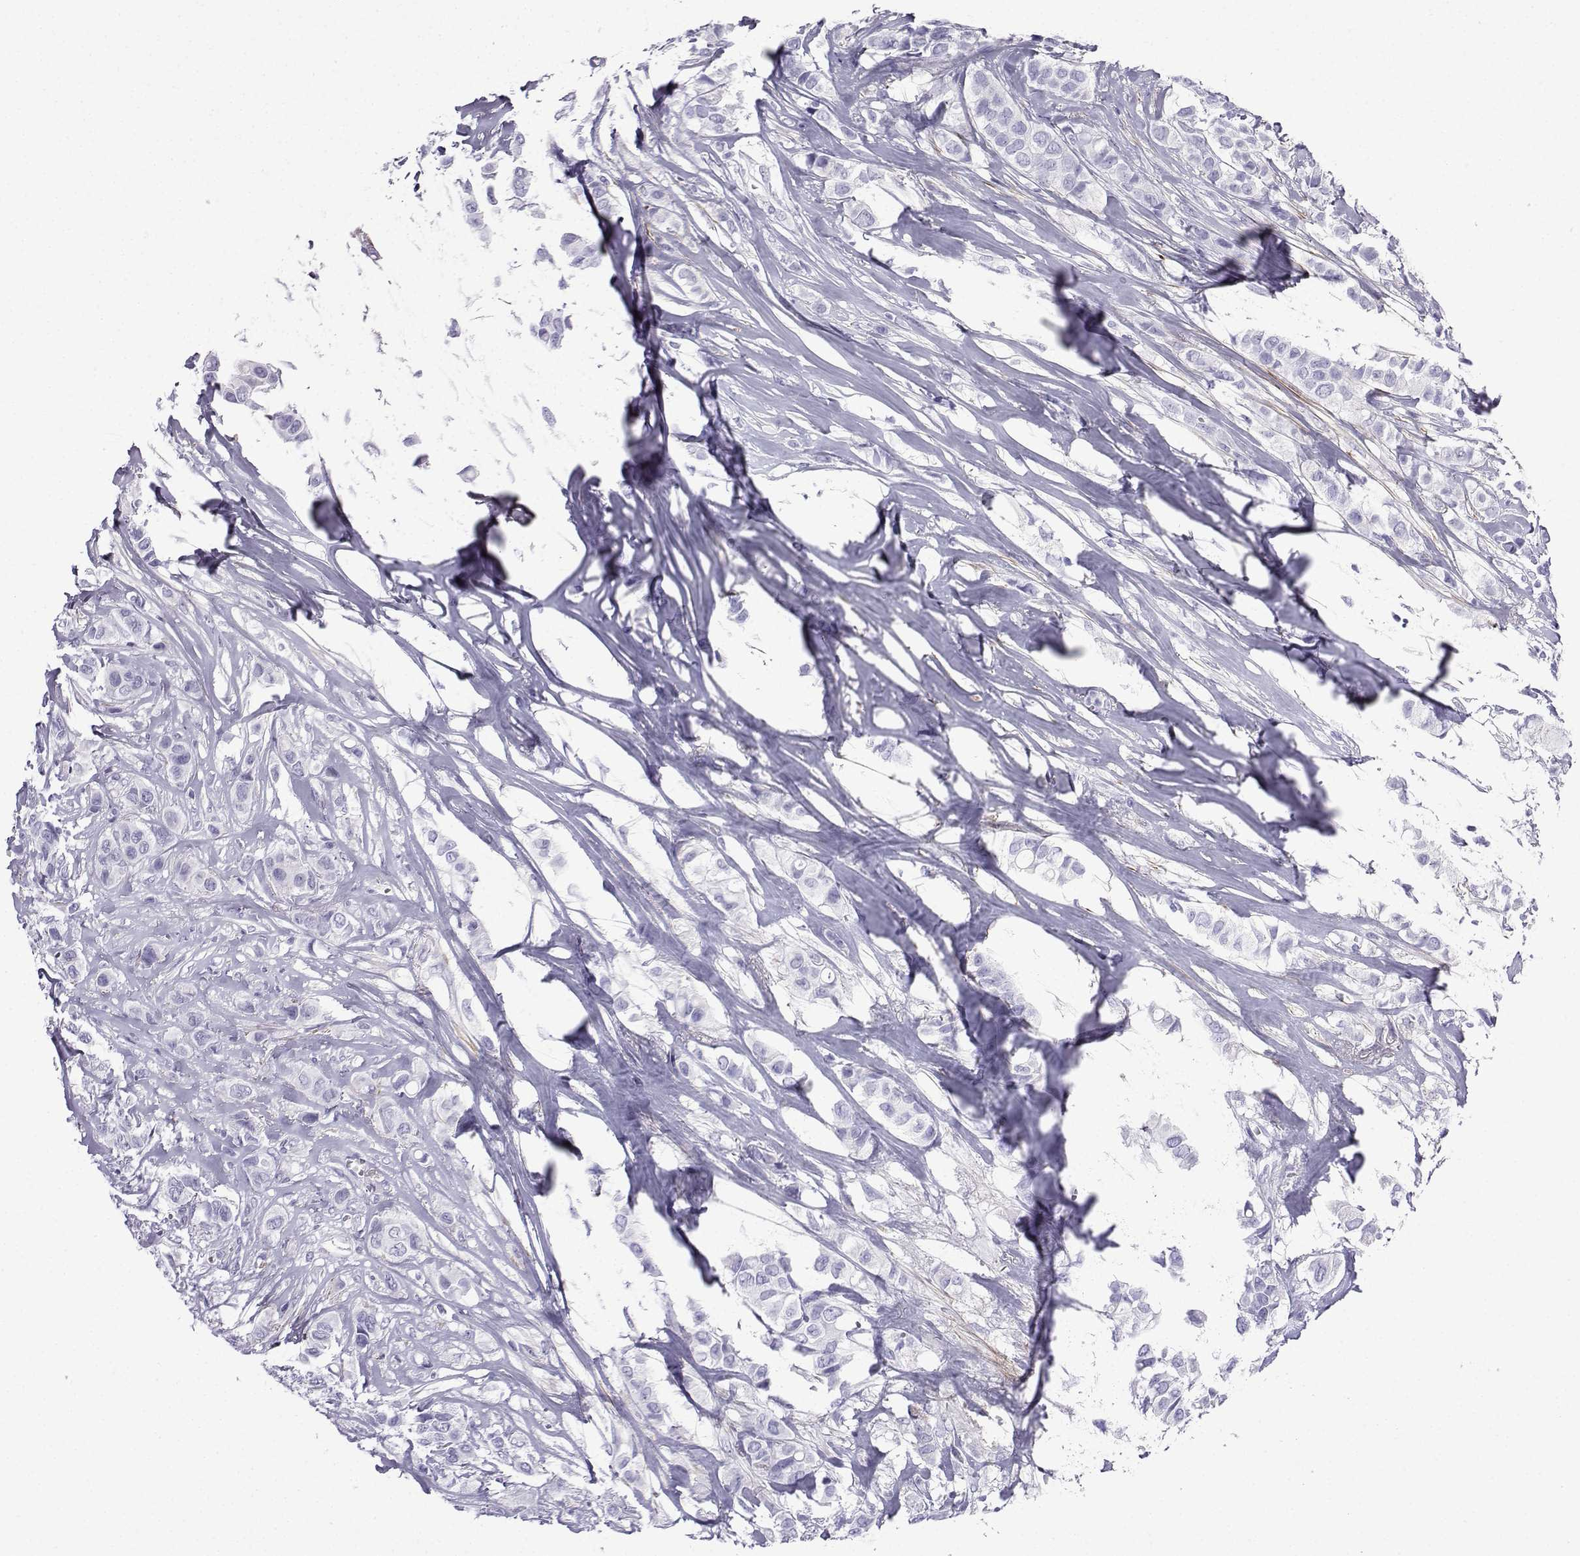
{"staining": {"intensity": "negative", "quantity": "none", "location": "none"}, "tissue": "breast cancer", "cell_type": "Tumor cells", "image_type": "cancer", "snomed": [{"axis": "morphology", "description": "Duct carcinoma"}, {"axis": "topography", "description": "Breast"}], "caption": "DAB (3,3'-diaminobenzidine) immunohistochemical staining of breast cancer exhibits no significant staining in tumor cells.", "gene": "KCNF1", "patient": {"sex": "female", "age": 85}}